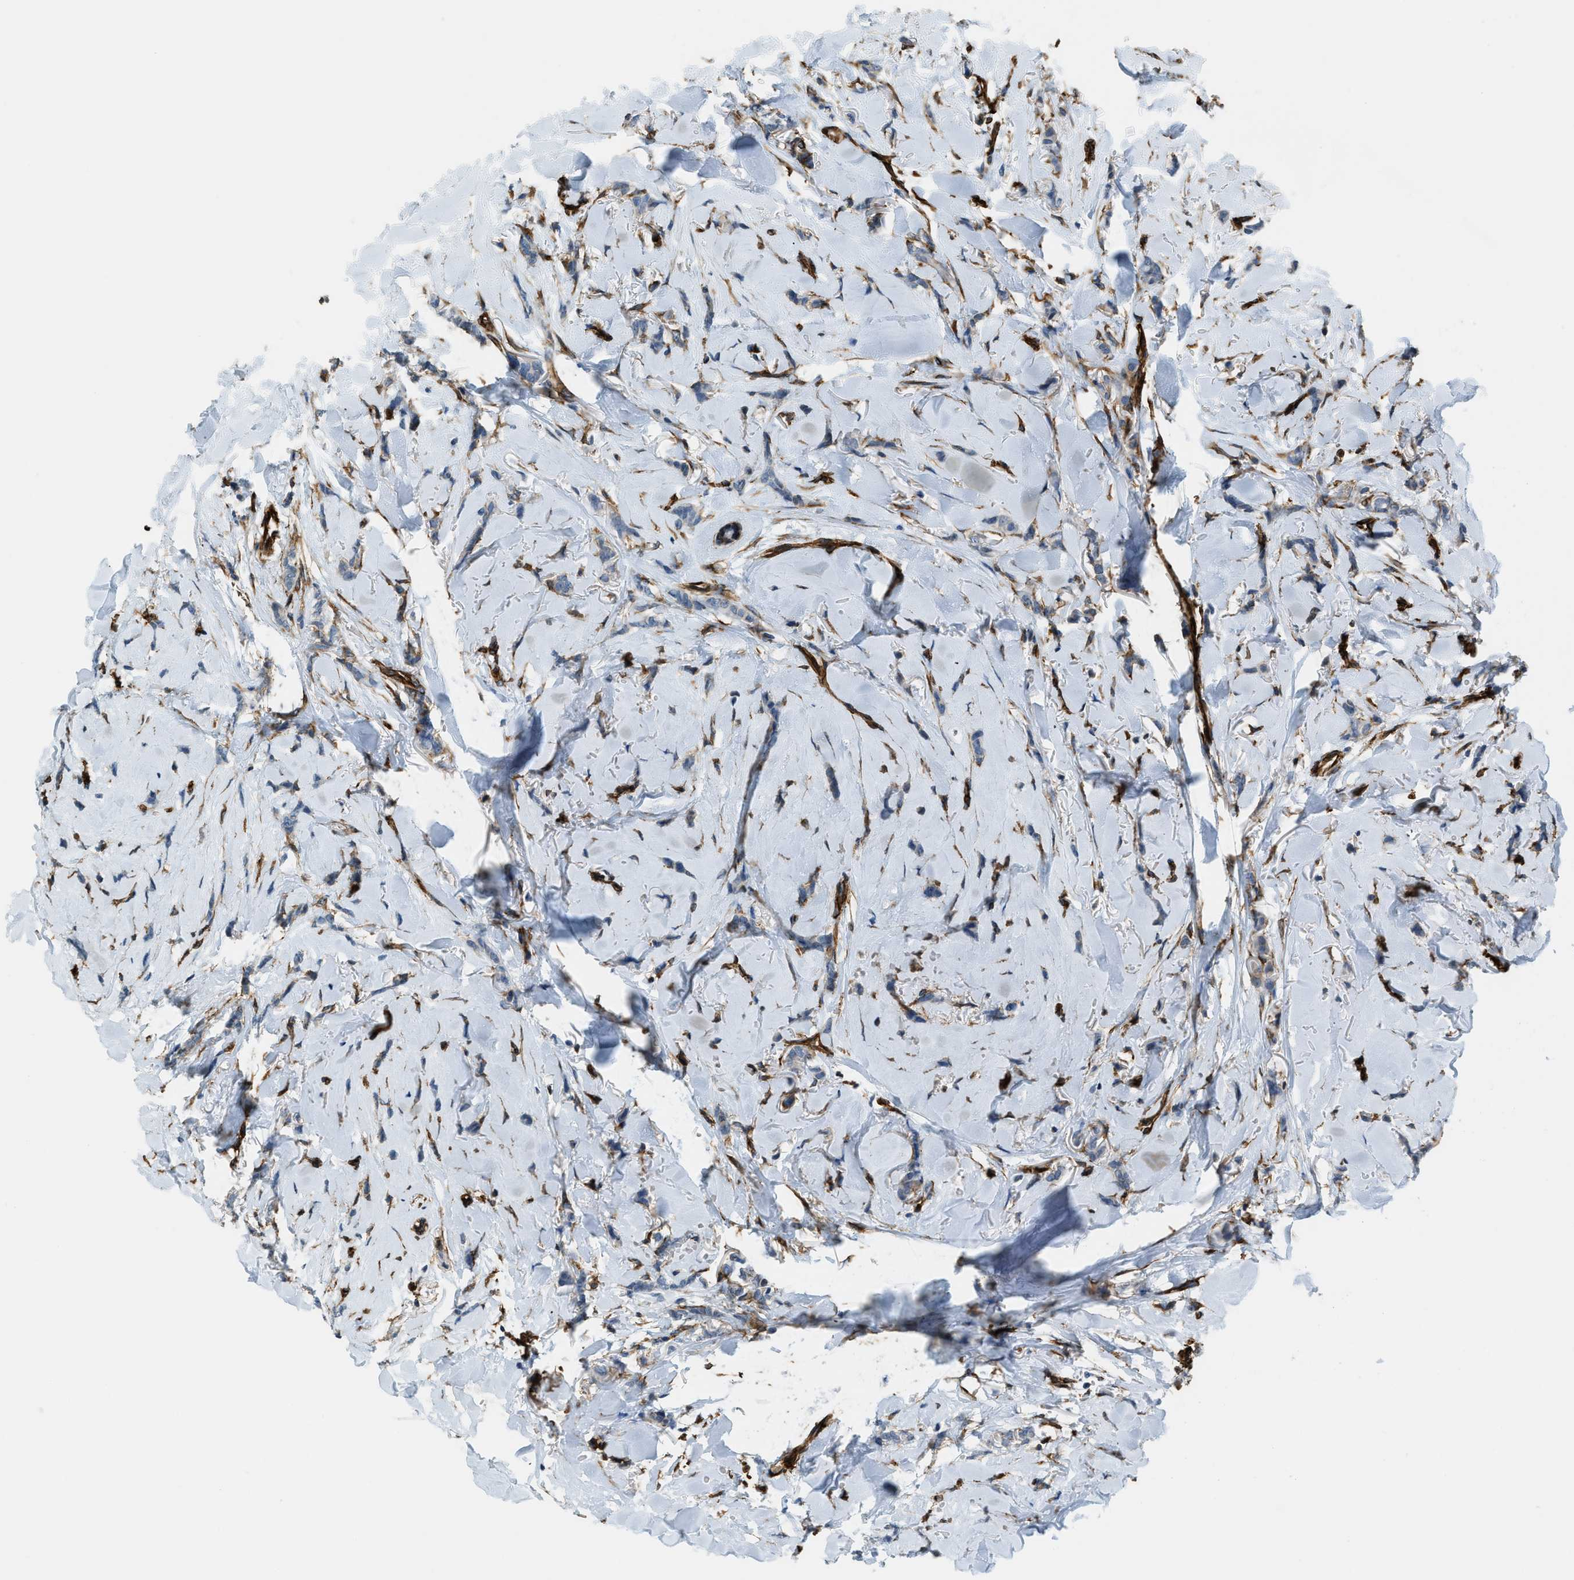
{"staining": {"intensity": "weak", "quantity": "25%-75%", "location": "cytoplasmic/membranous"}, "tissue": "breast cancer", "cell_type": "Tumor cells", "image_type": "cancer", "snomed": [{"axis": "morphology", "description": "Lobular carcinoma"}, {"axis": "topography", "description": "Skin"}, {"axis": "topography", "description": "Breast"}], "caption": "A brown stain labels weak cytoplasmic/membranous staining of a protein in breast cancer (lobular carcinoma) tumor cells.", "gene": "TMEM43", "patient": {"sex": "female", "age": 46}}